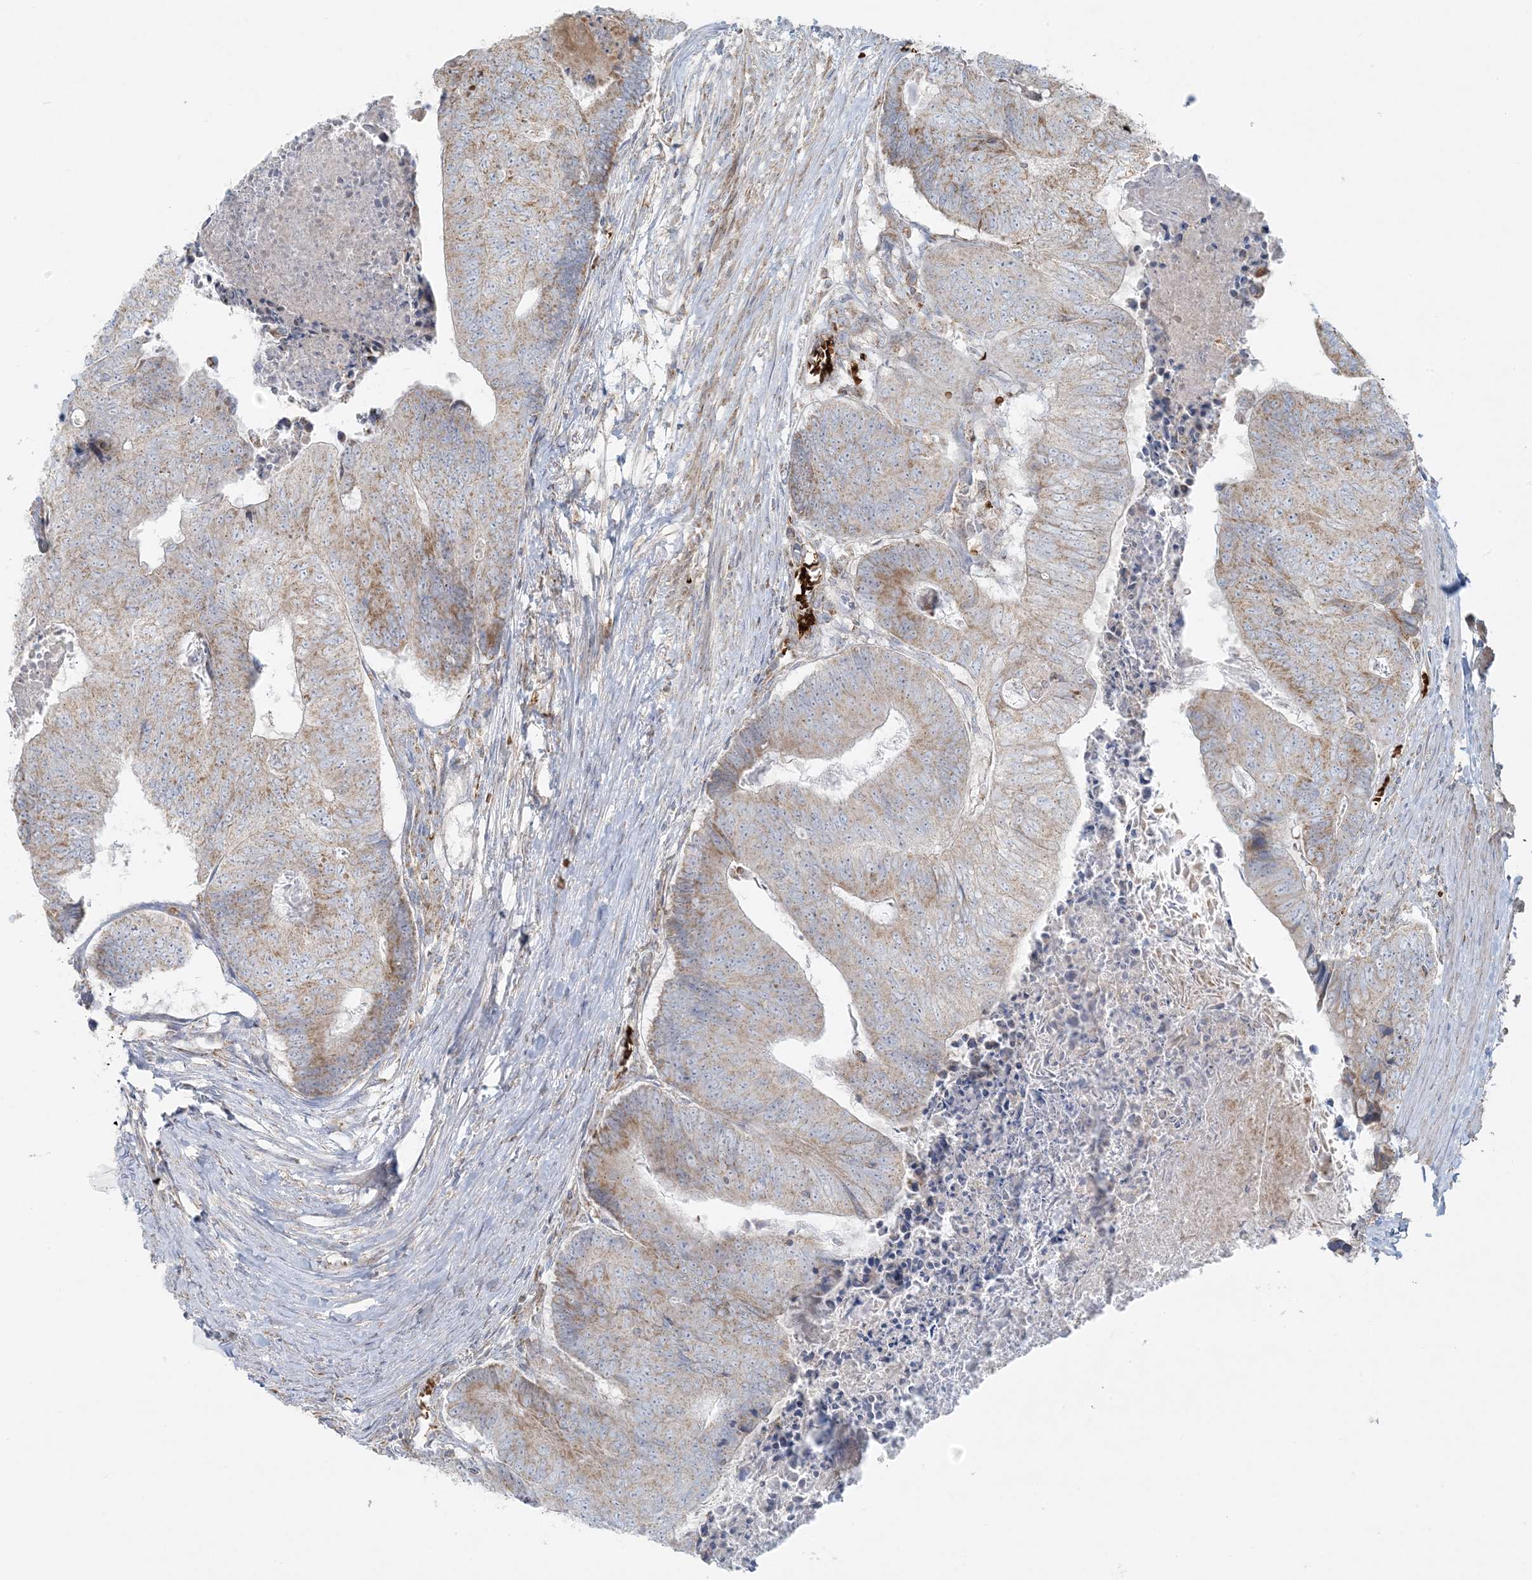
{"staining": {"intensity": "weak", "quantity": "25%-75%", "location": "cytoplasmic/membranous"}, "tissue": "colorectal cancer", "cell_type": "Tumor cells", "image_type": "cancer", "snomed": [{"axis": "morphology", "description": "Adenocarcinoma, NOS"}, {"axis": "topography", "description": "Colon"}], "caption": "Colorectal cancer stained with a brown dye displays weak cytoplasmic/membranous positive staining in about 25%-75% of tumor cells.", "gene": "PIK3R4", "patient": {"sex": "female", "age": 67}}